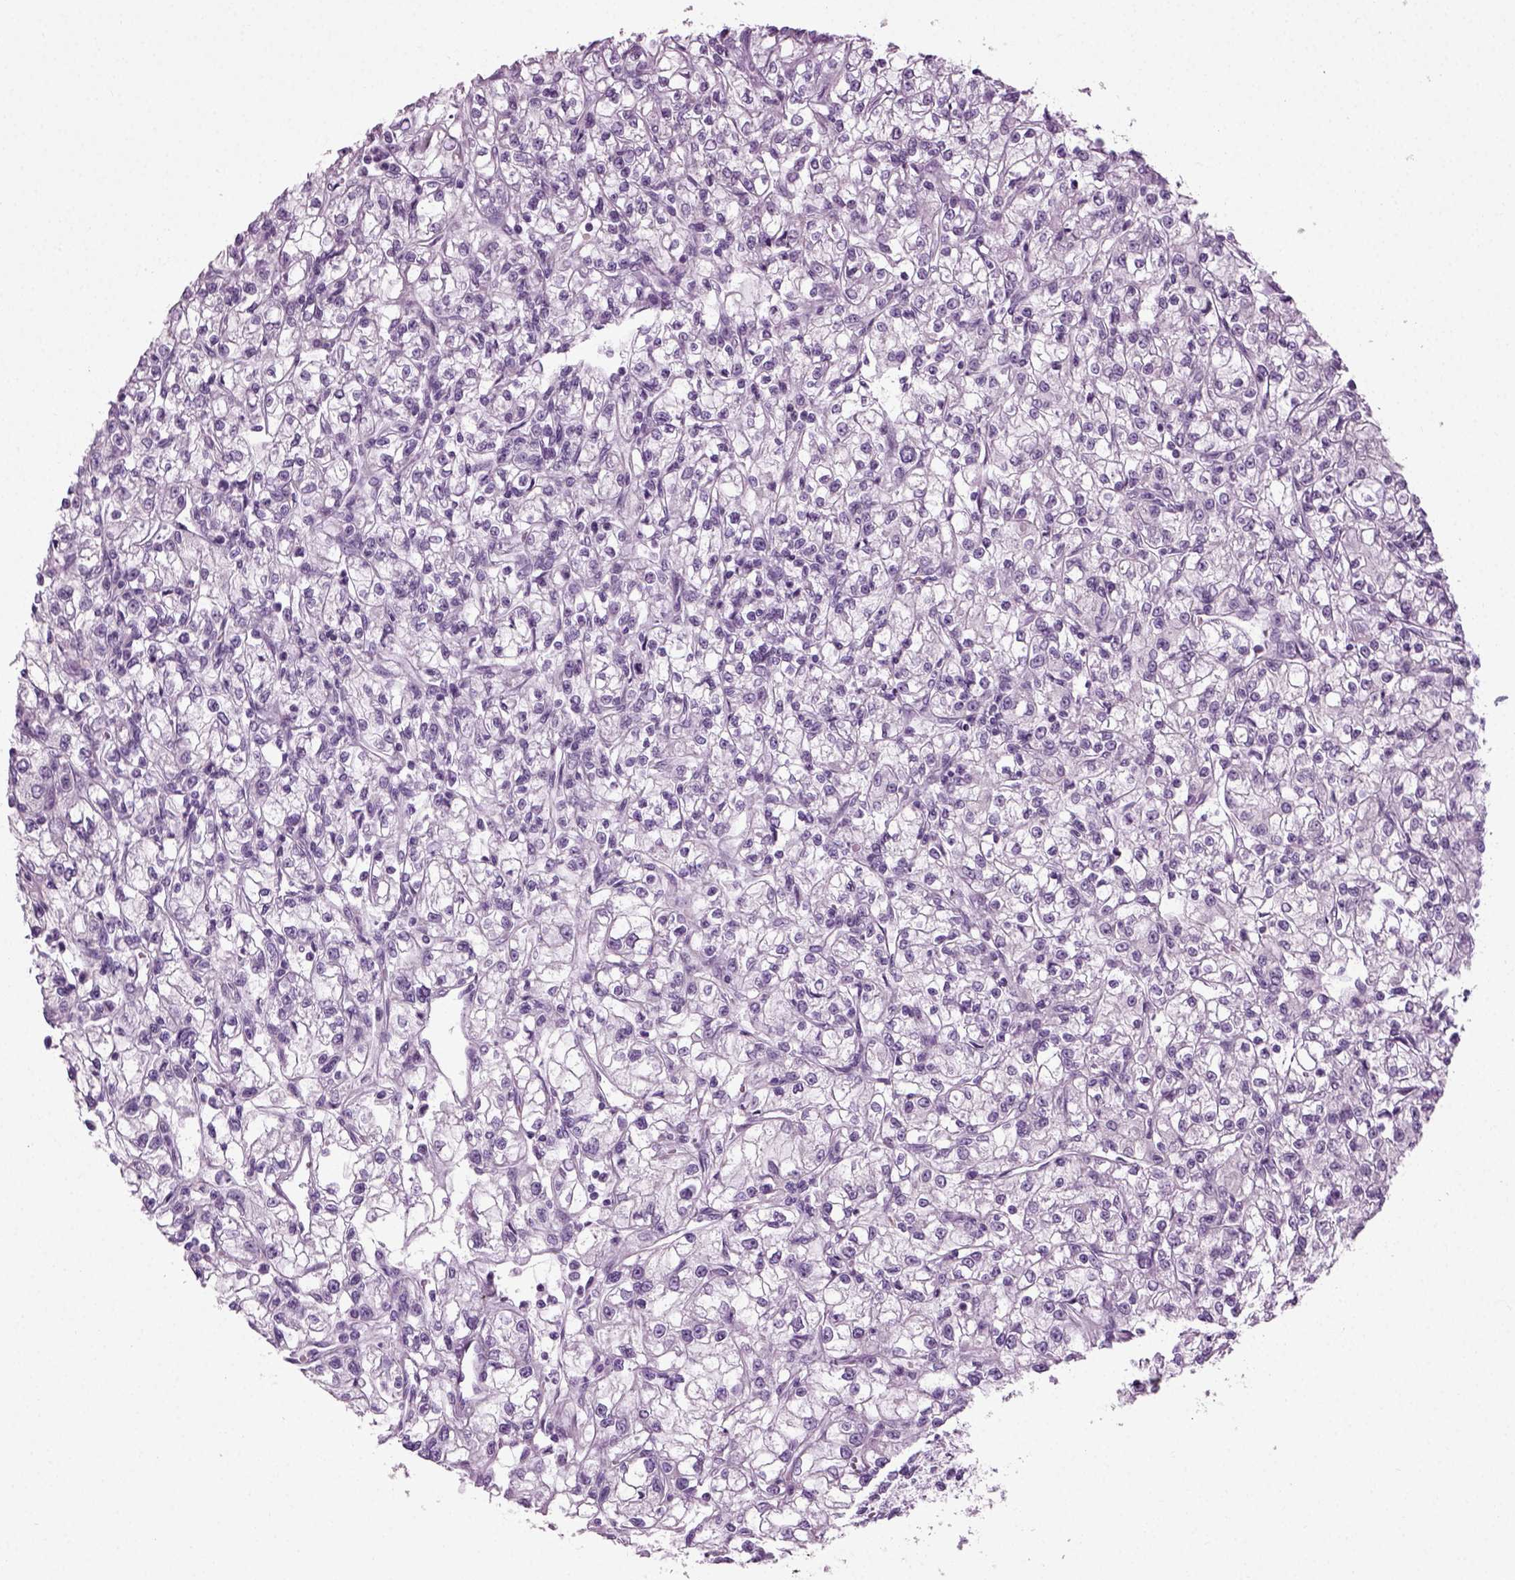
{"staining": {"intensity": "negative", "quantity": "none", "location": "none"}, "tissue": "renal cancer", "cell_type": "Tumor cells", "image_type": "cancer", "snomed": [{"axis": "morphology", "description": "Adenocarcinoma, NOS"}, {"axis": "topography", "description": "Kidney"}], "caption": "Adenocarcinoma (renal) stained for a protein using immunohistochemistry (IHC) reveals no staining tumor cells.", "gene": "ZC2HC1C", "patient": {"sex": "female", "age": 59}}